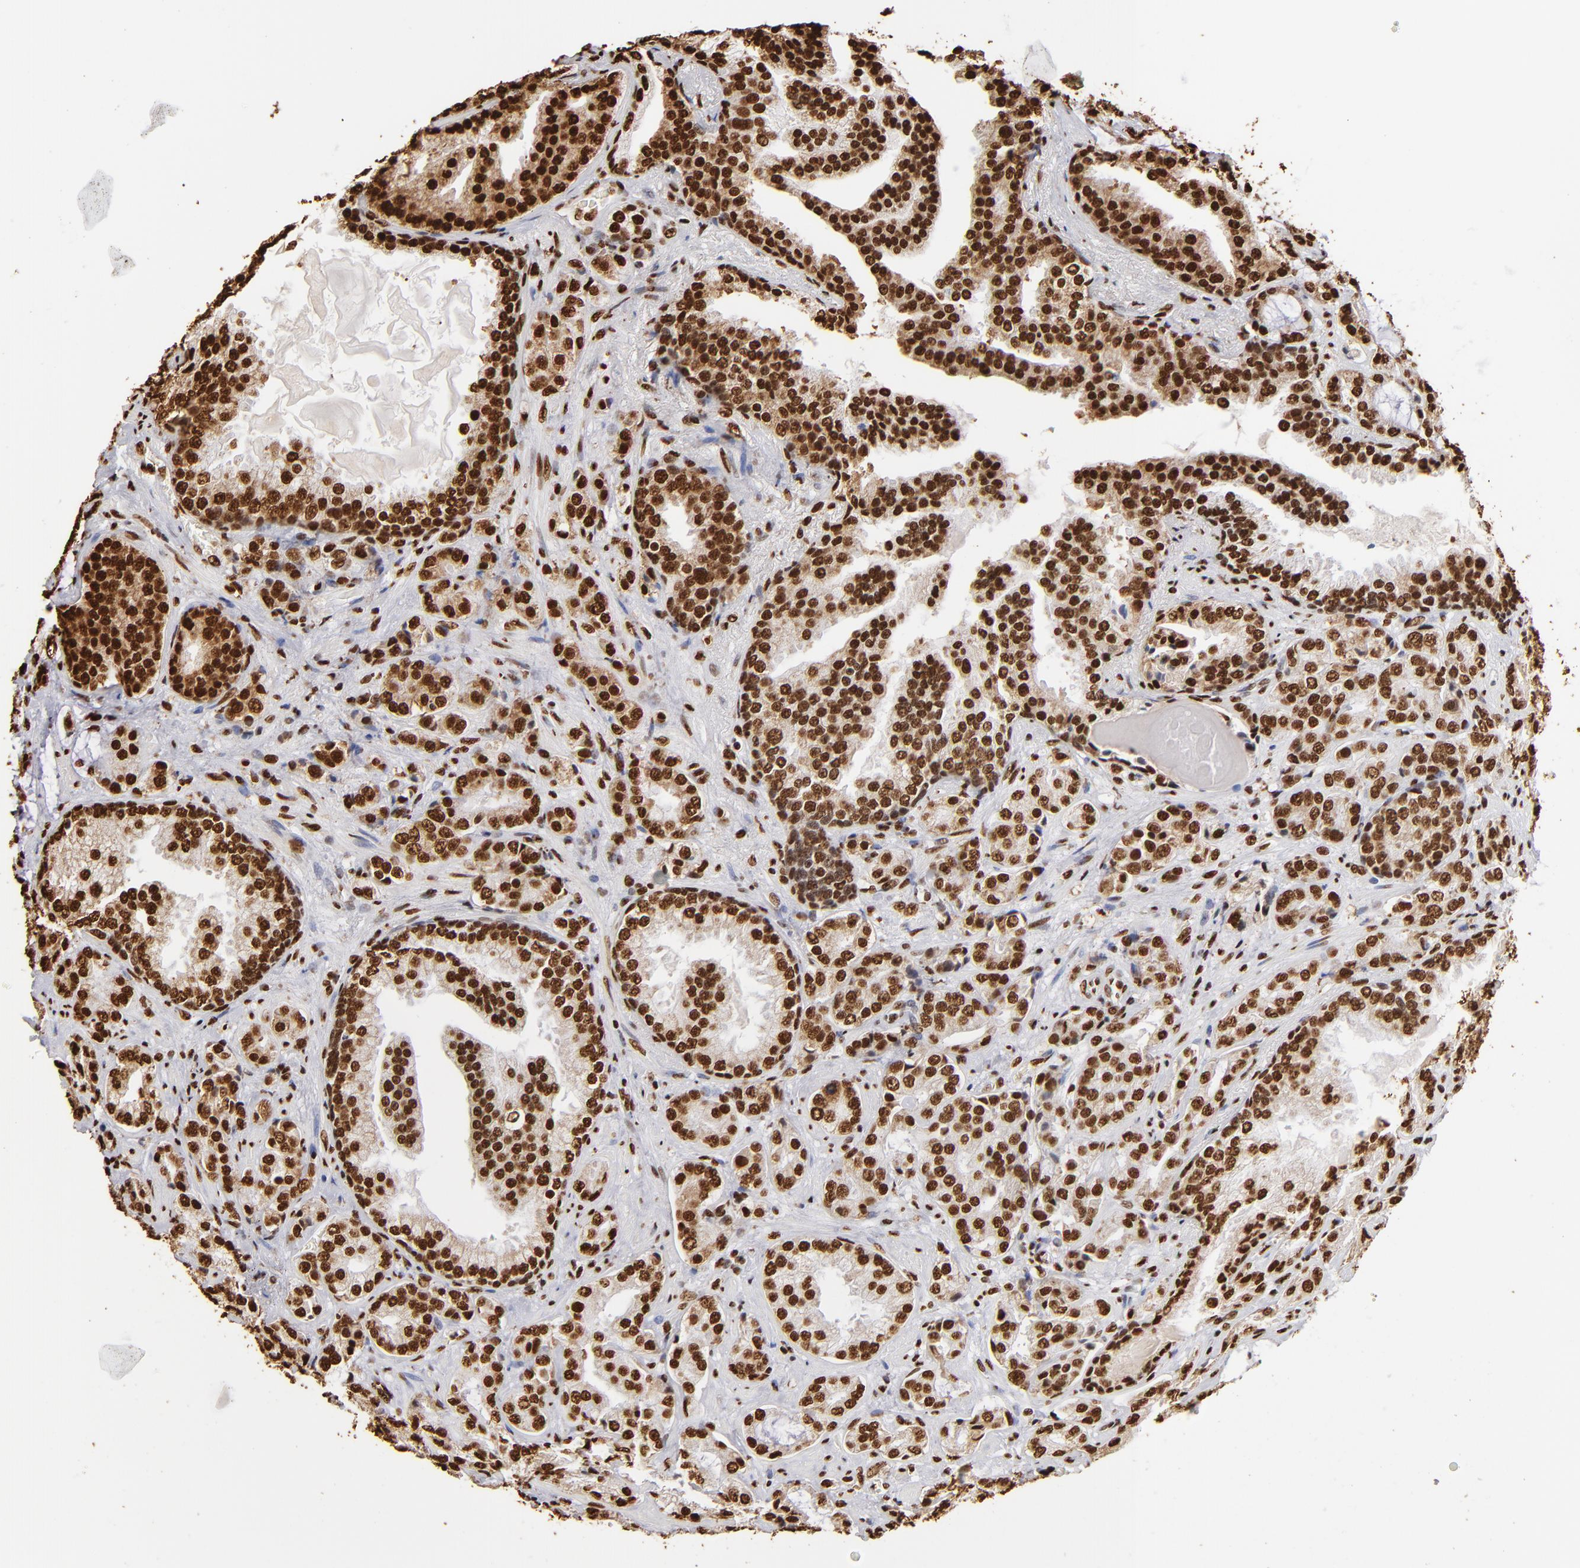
{"staining": {"intensity": "strong", "quantity": ">75%", "location": "nuclear"}, "tissue": "prostate cancer", "cell_type": "Tumor cells", "image_type": "cancer", "snomed": [{"axis": "morphology", "description": "Adenocarcinoma, Medium grade"}, {"axis": "topography", "description": "Prostate"}], "caption": "Human prostate cancer (adenocarcinoma (medium-grade)) stained with a protein marker reveals strong staining in tumor cells.", "gene": "ILF3", "patient": {"sex": "male", "age": 70}}